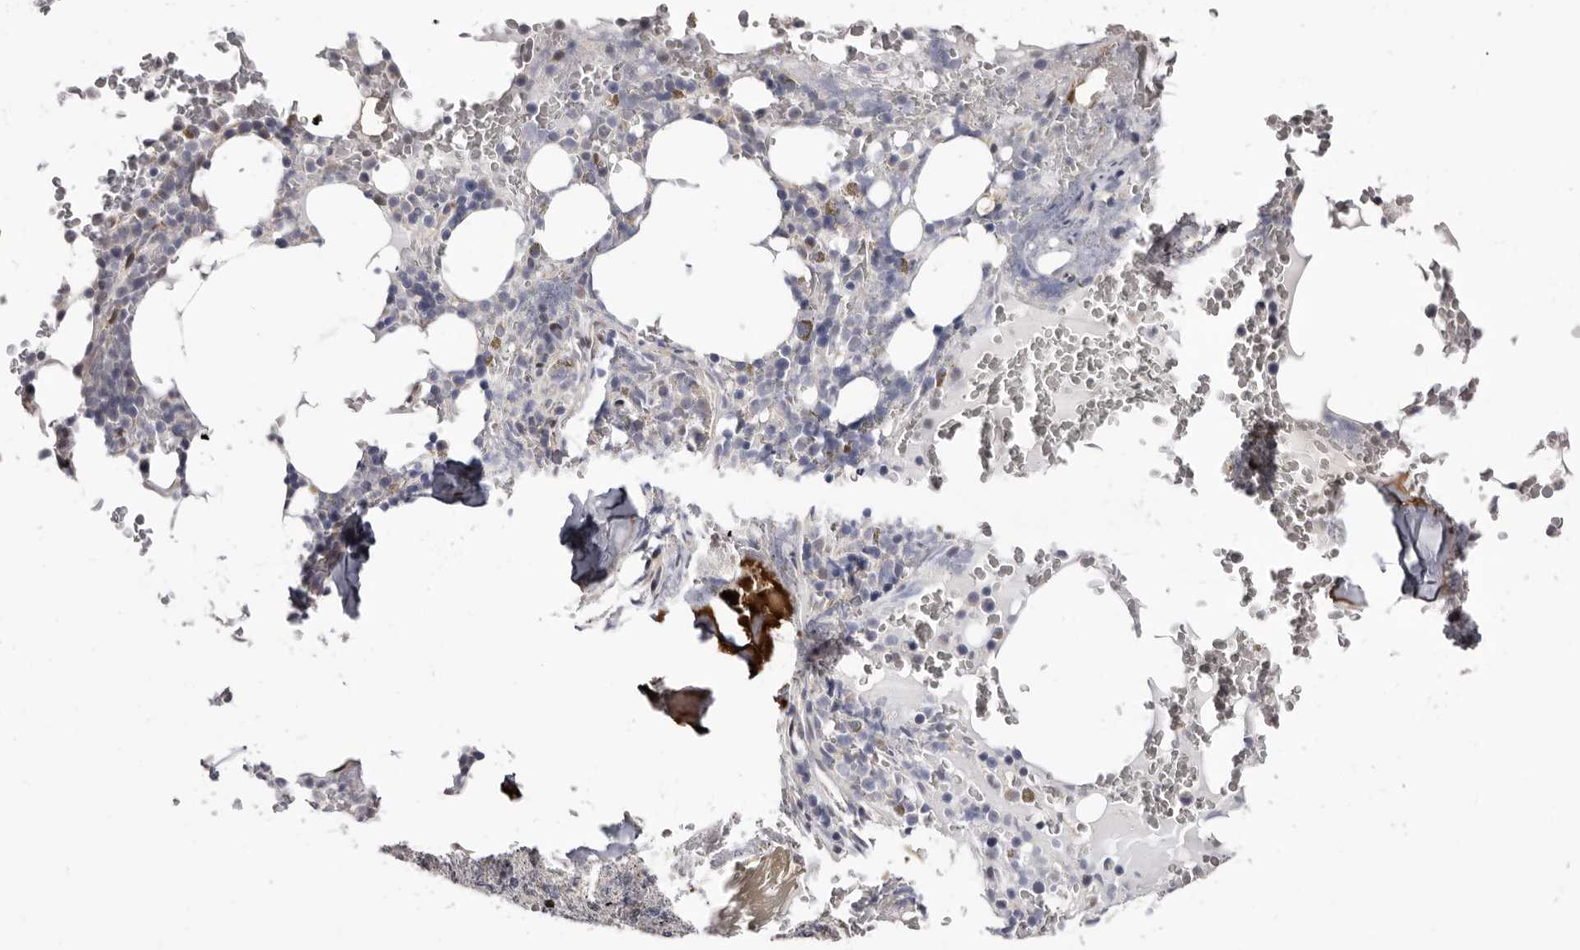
{"staining": {"intensity": "negative", "quantity": "none", "location": "none"}, "tissue": "bone marrow", "cell_type": "Hematopoietic cells", "image_type": "normal", "snomed": [{"axis": "morphology", "description": "Normal tissue, NOS"}, {"axis": "topography", "description": "Bone marrow"}], "caption": "The micrograph exhibits no significant positivity in hematopoietic cells of bone marrow.", "gene": "KHDRBS2", "patient": {"sex": "male", "age": 58}}